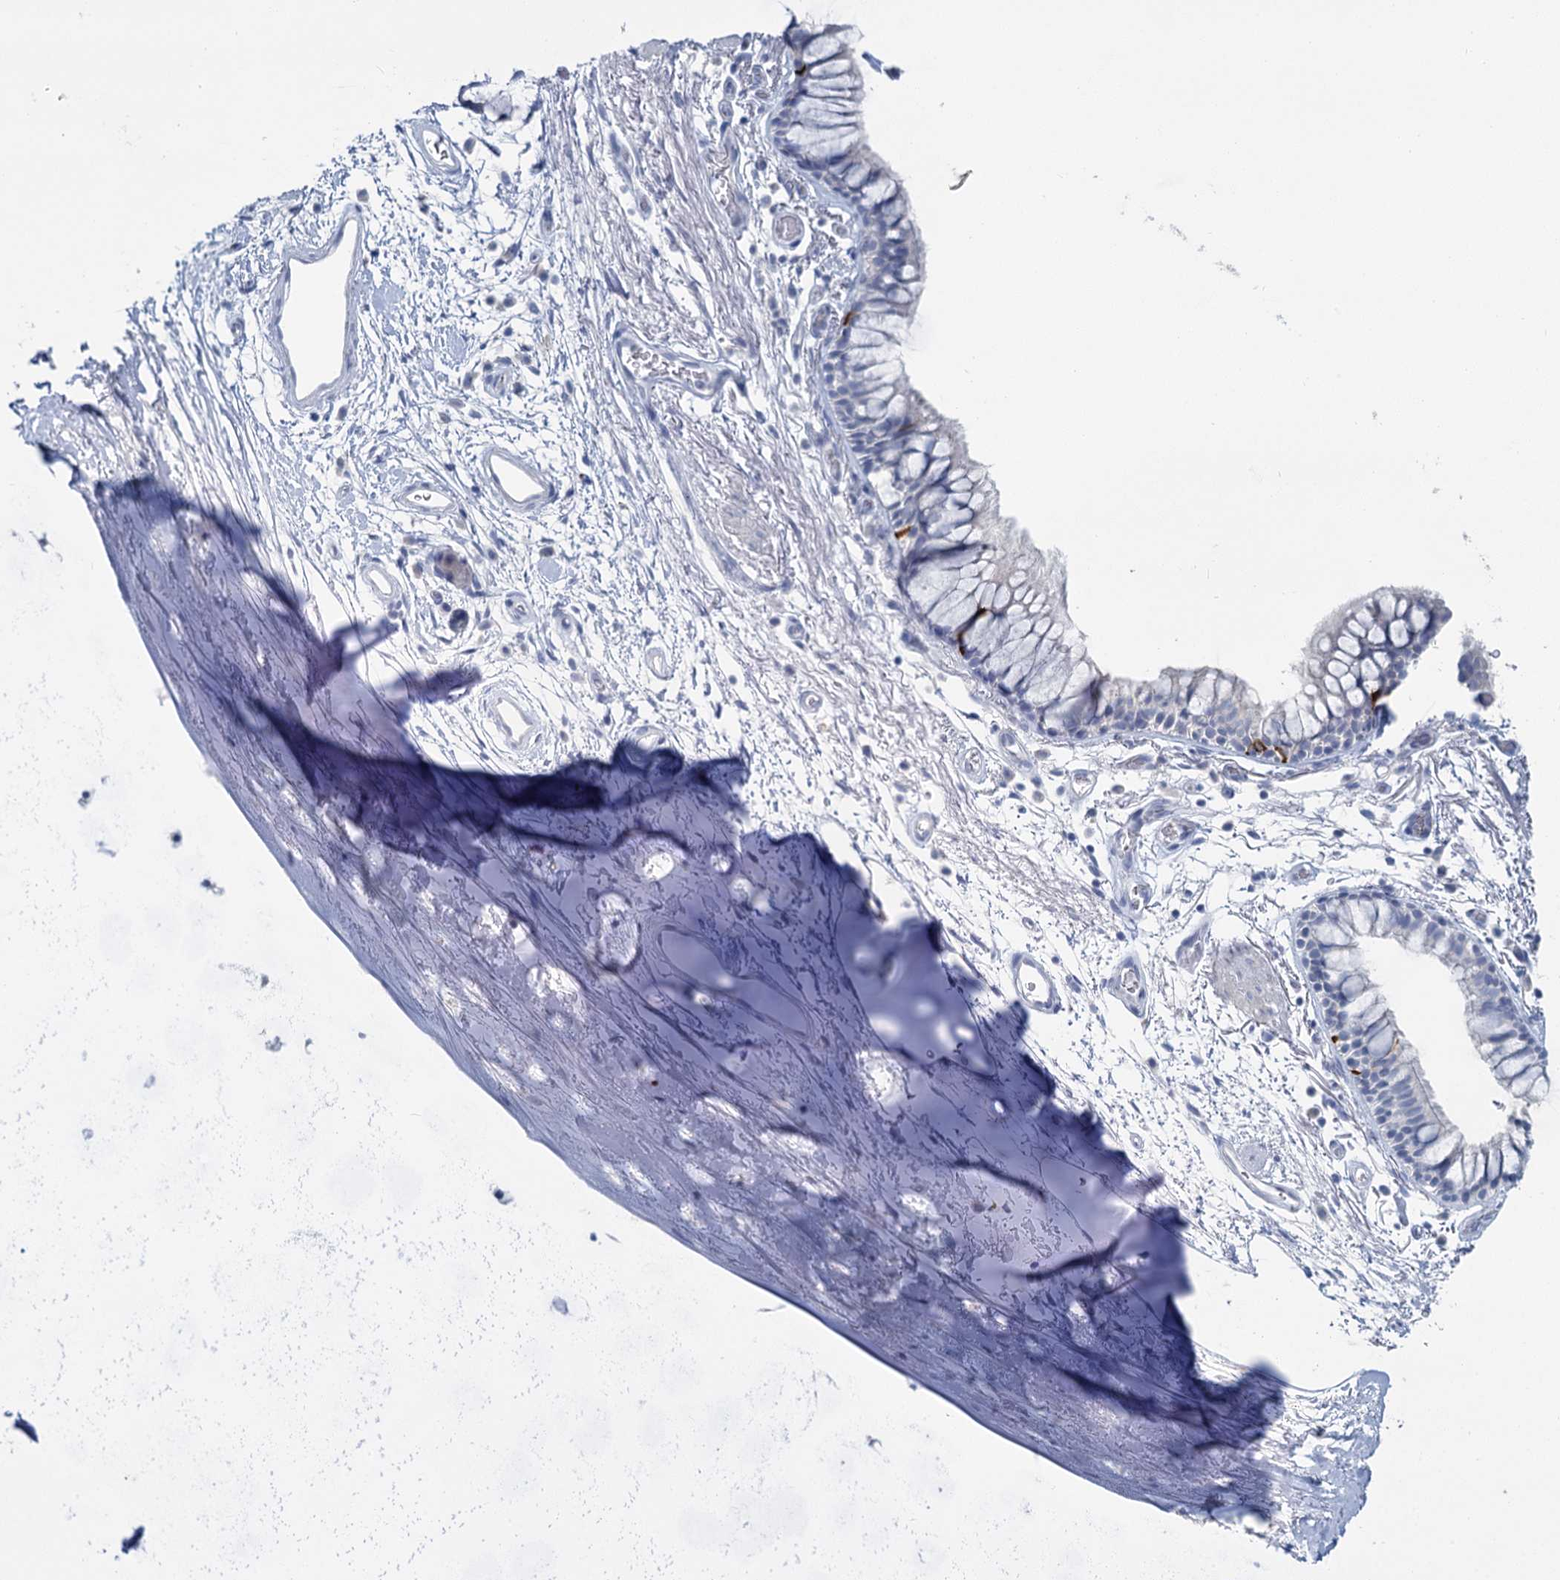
{"staining": {"intensity": "strong", "quantity": "<25%", "location": "cytoplasmic/membranous"}, "tissue": "bronchus", "cell_type": "Respiratory epithelial cells", "image_type": "normal", "snomed": [{"axis": "morphology", "description": "Normal tissue, NOS"}, {"axis": "topography", "description": "Bronchus"}], "caption": "Immunohistochemical staining of normal human bronchus shows strong cytoplasmic/membranous protein positivity in about <25% of respiratory epithelial cells.", "gene": "CHGA", "patient": {"sex": "male", "age": 65}}